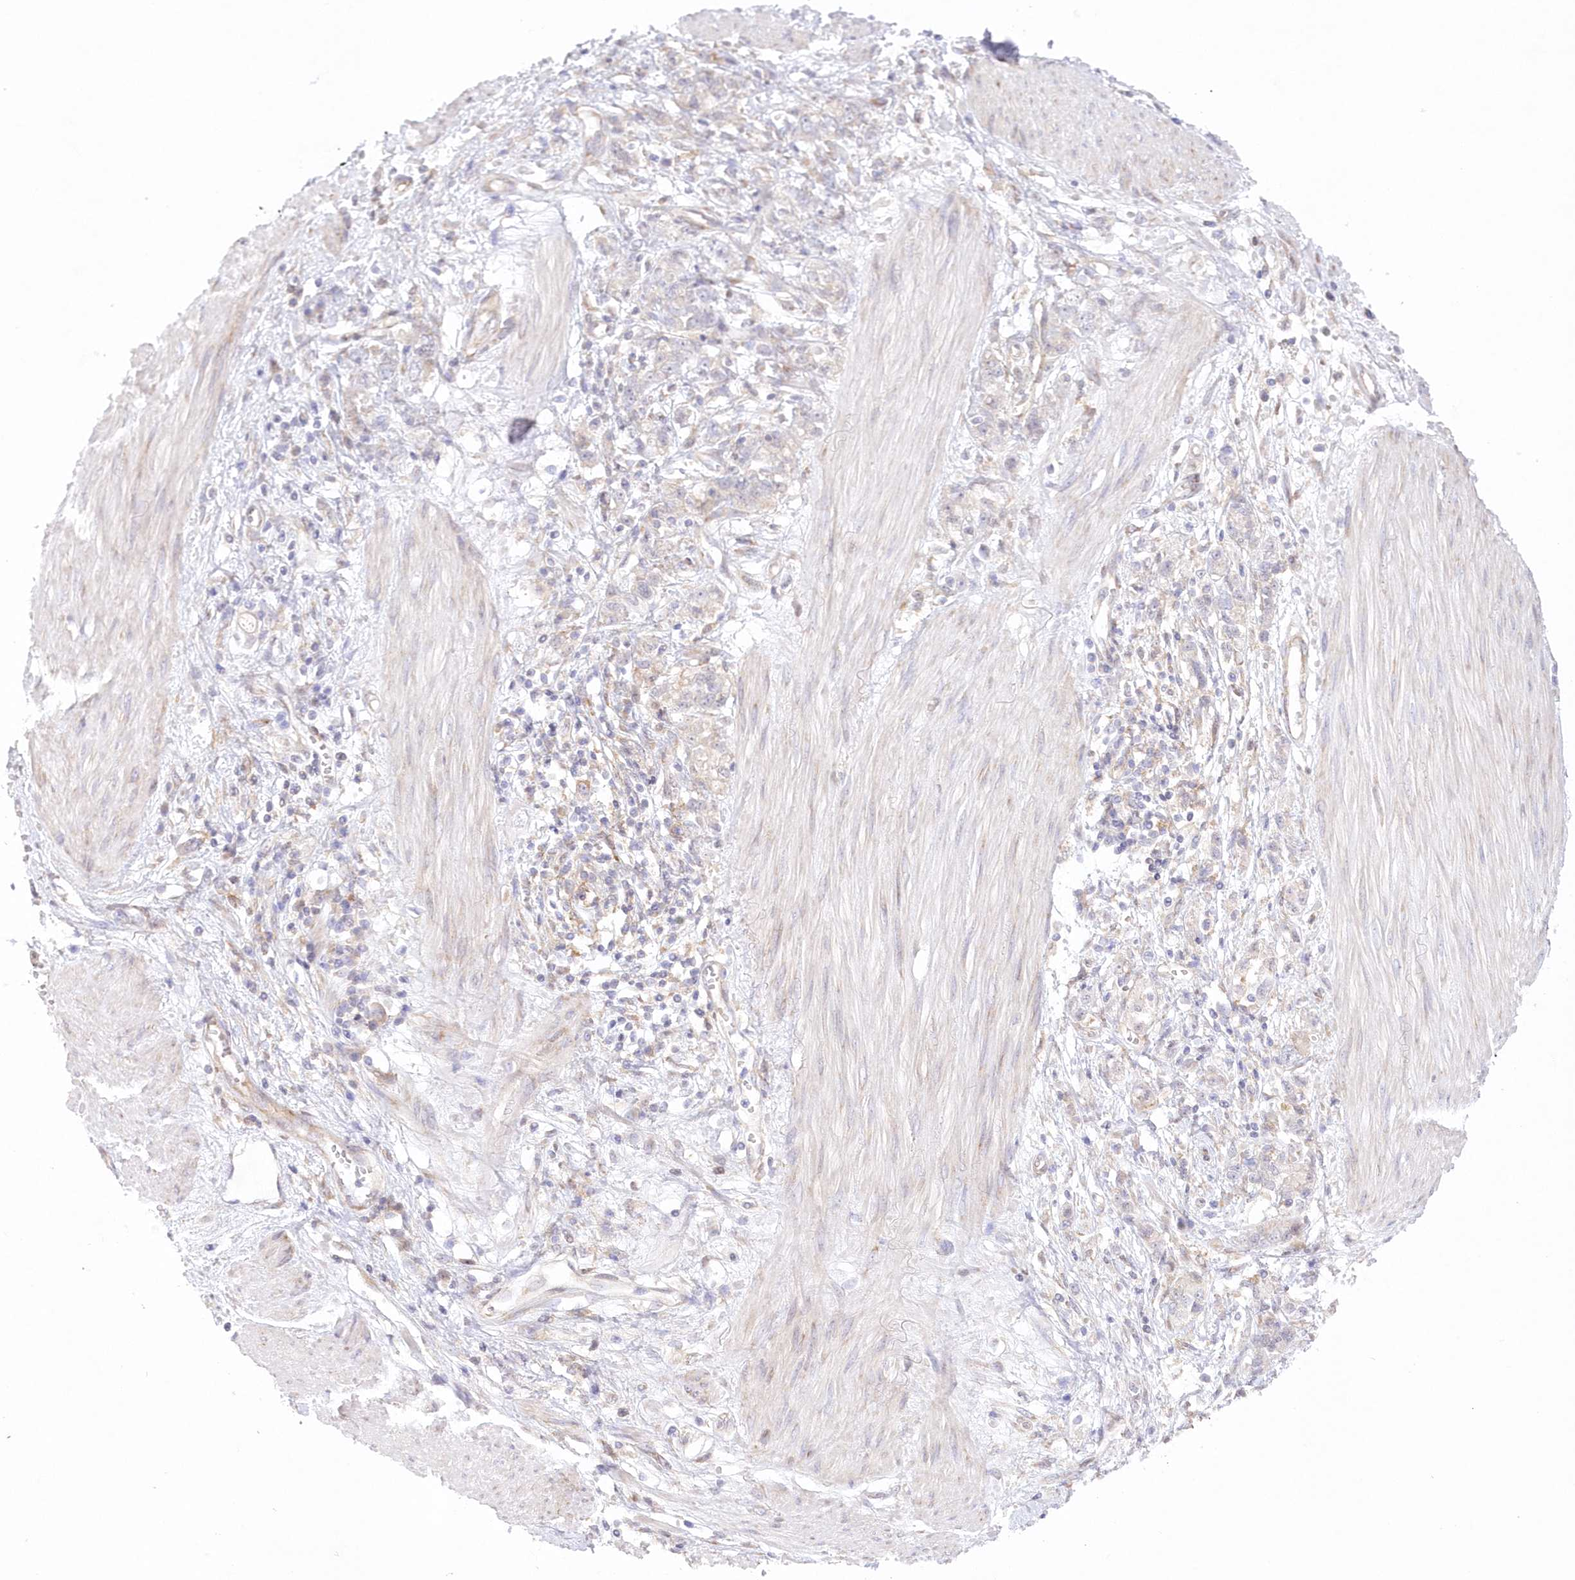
{"staining": {"intensity": "negative", "quantity": "none", "location": "none"}, "tissue": "stomach cancer", "cell_type": "Tumor cells", "image_type": "cancer", "snomed": [{"axis": "morphology", "description": "Adenocarcinoma, NOS"}, {"axis": "topography", "description": "Stomach"}], "caption": "A photomicrograph of human adenocarcinoma (stomach) is negative for staining in tumor cells. (DAB immunohistochemistry (IHC) with hematoxylin counter stain).", "gene": "RNPEP", "patient": {"sex": "female", "age": 76}}